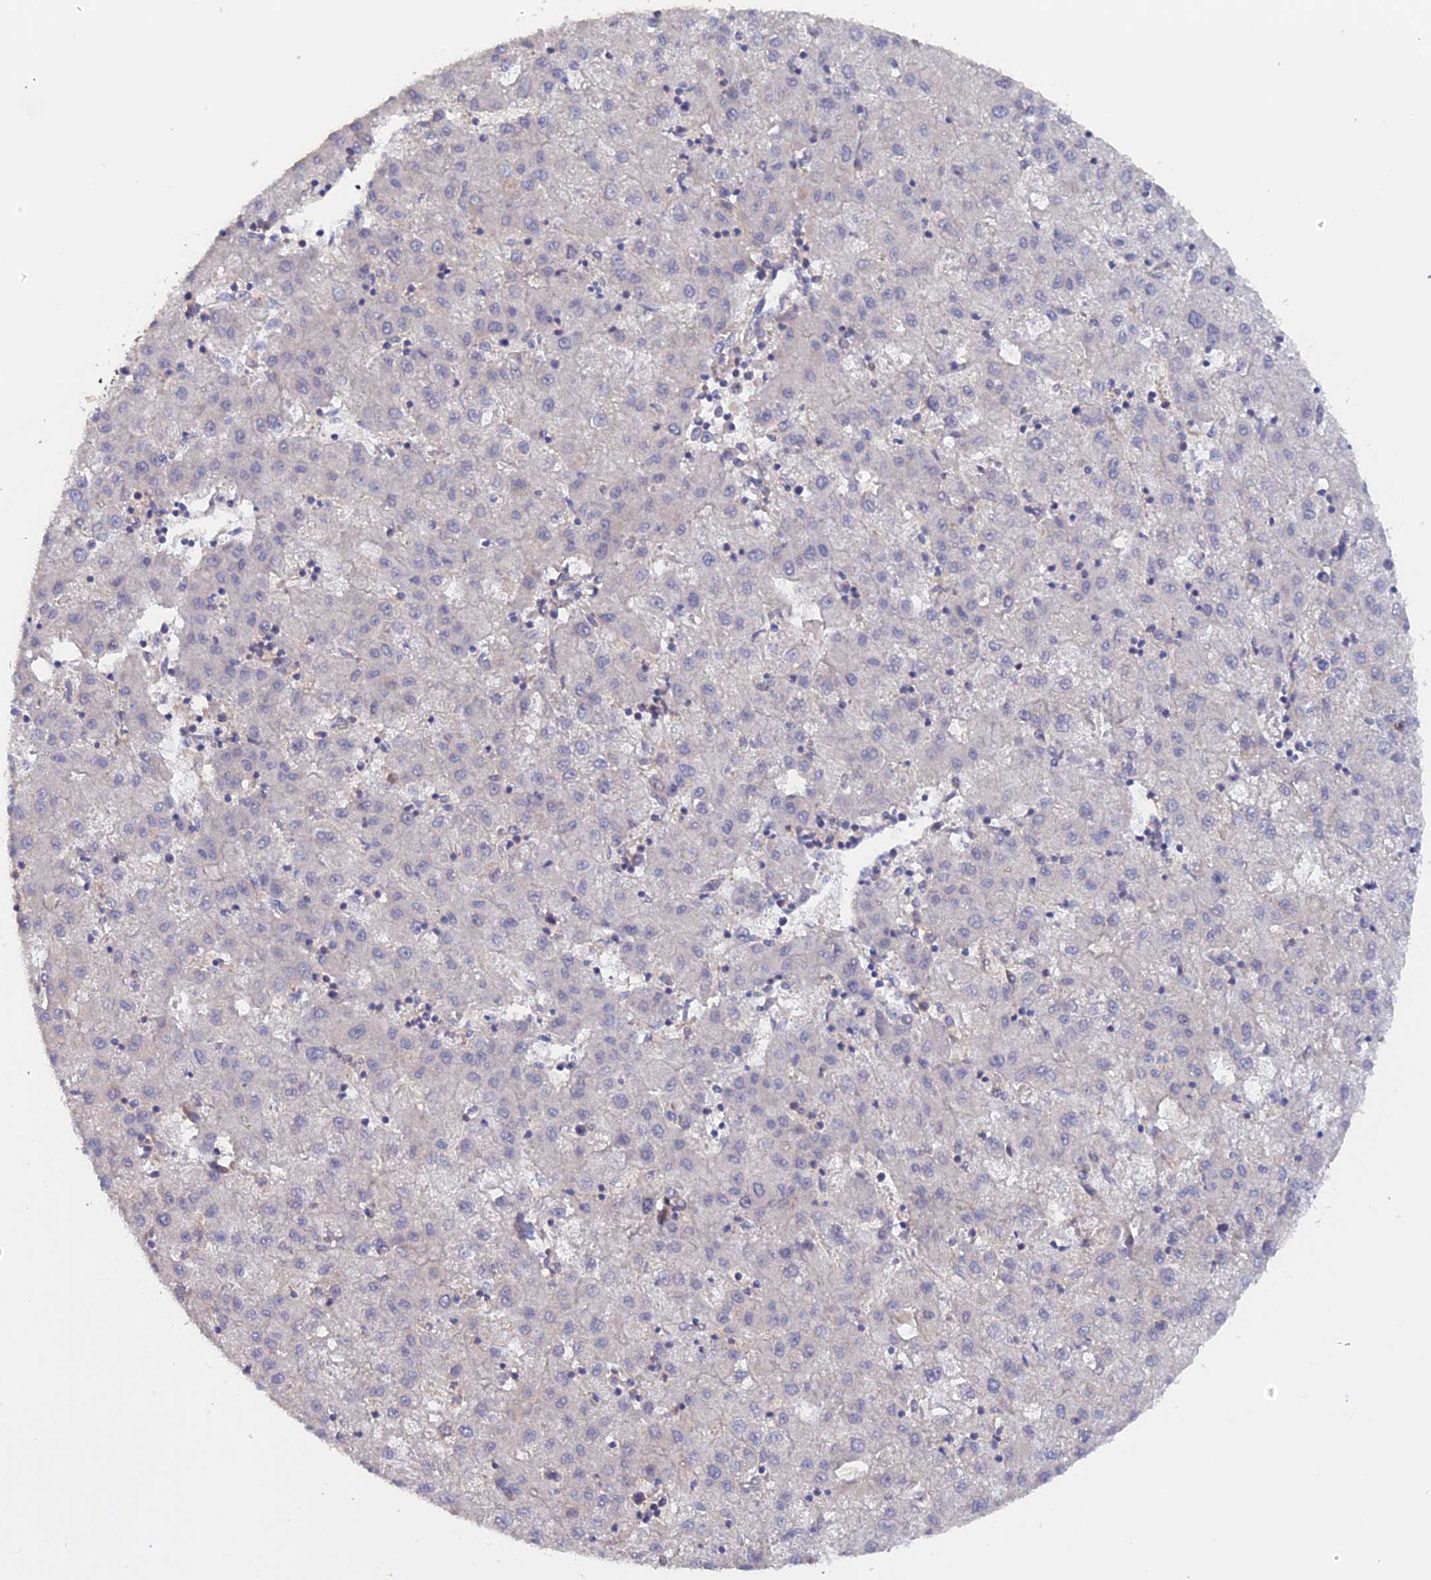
{"staining": {"intensity": "negative", "quantity": "none", "location": "none"}, "tissue": "liver cancer", "cell_type": "Tumor cells", "image_type": "cancer", "snomed": [{"axis": "morphology", "description": "Carcinoma, Hepatocellular, NOS"}, {"axis": "topography", "description": "Liver"}], "caption": "Human liver hepatocellular carcinoma stained for a protein using immunohistochemistry (IHC) demonstrates no expression in tumor cells.", "gene": "HYCC1", "patient": {"sex": "male", "age": 72}}